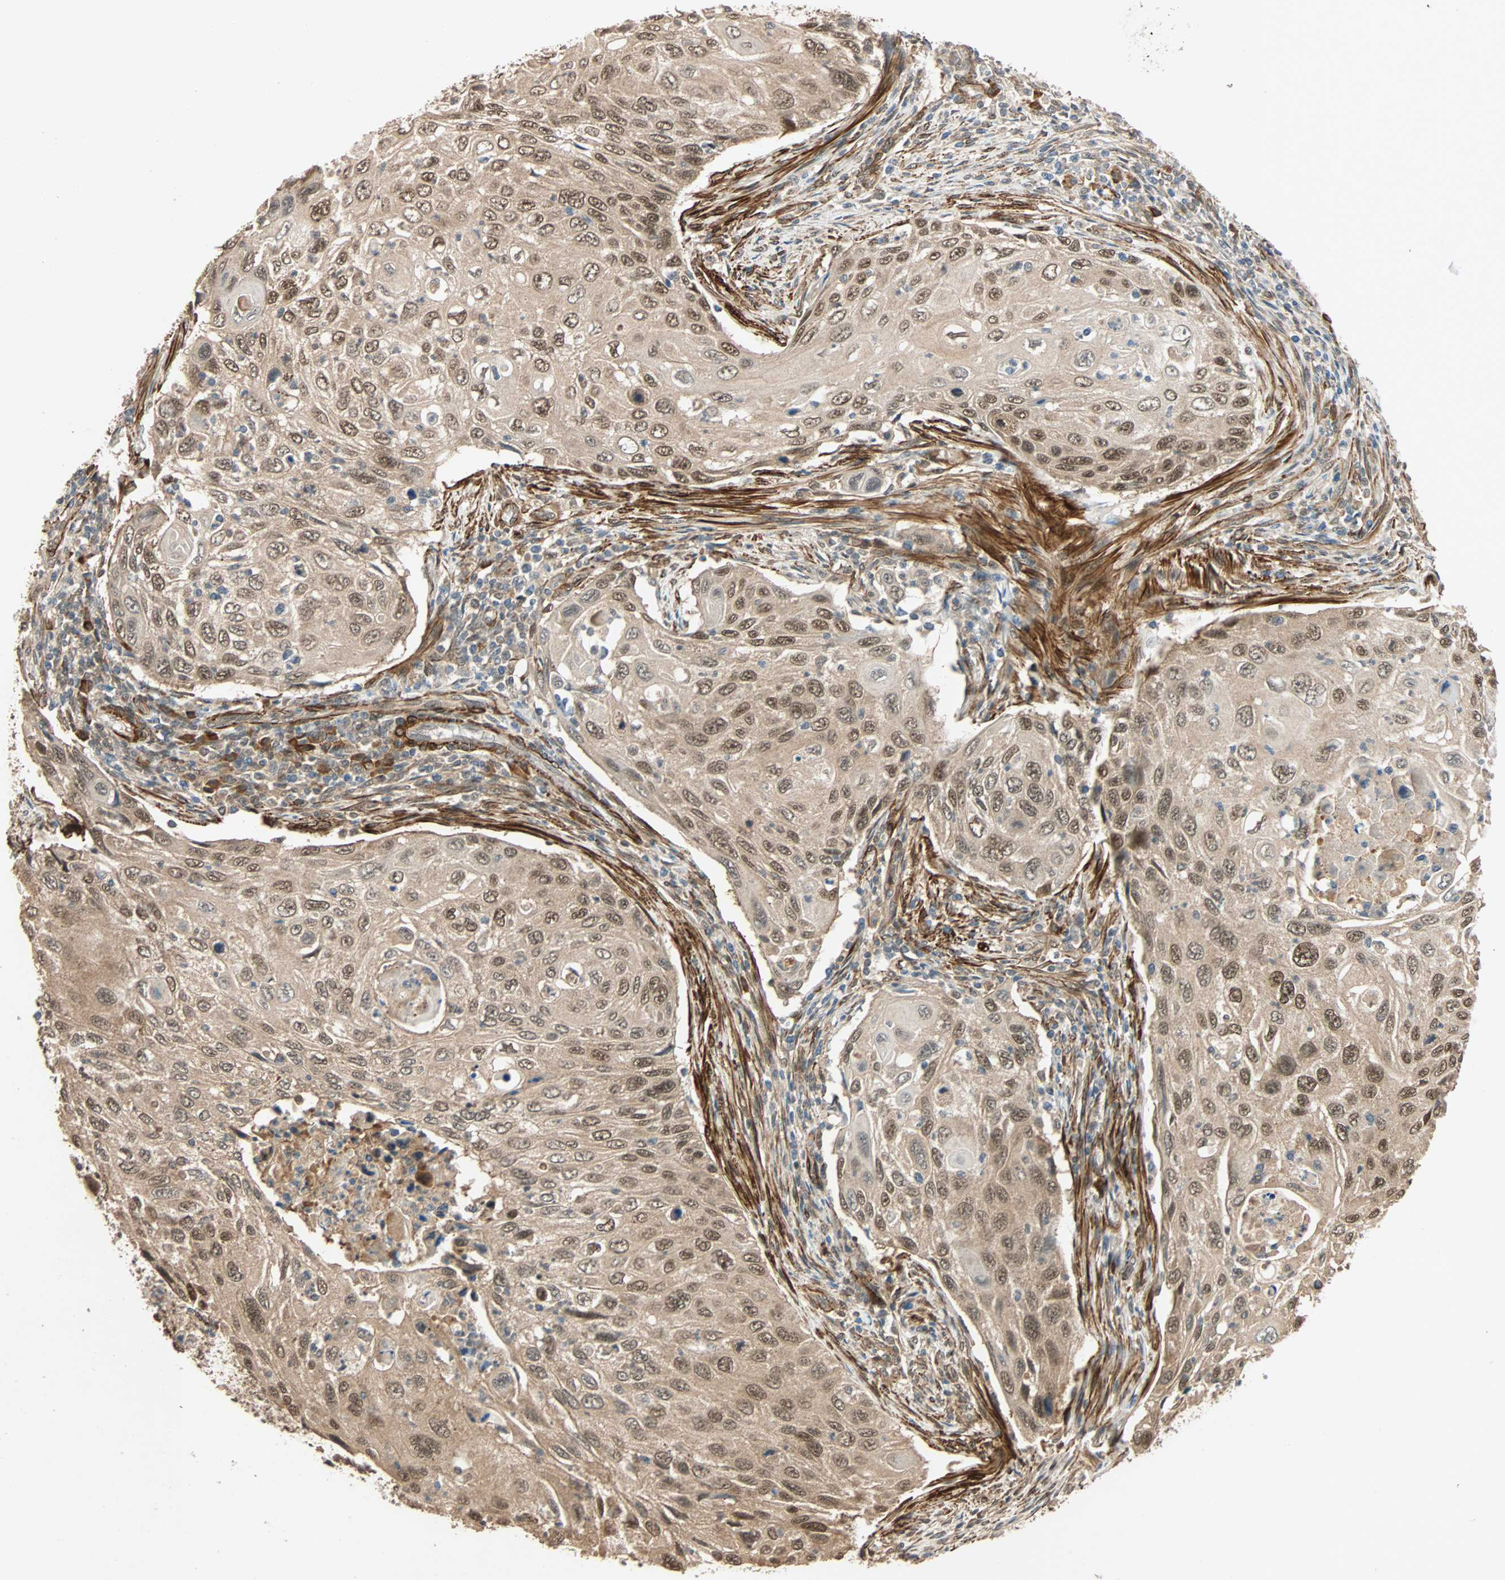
{"staining": {"intensity": "moderate", "quantity": ">75%", "location": "cytoplasmic/membranous,nuclear"}, "tissue": "cervical cancer", "cell_type": "Tumor cells", "image_type": "cancer", "snomed": [{"axis": "morphology", "description": "Squamous cell carcinoma, NOS"}, {"axis": "topography", "description": "Cervix"}], "caption": "Brown immunohistochemical staining in human cervical cancer reveals moderate cytoplasmic/membranous and nuclear expression in approximately >75% of tumor cells.", "gene": "QSER1", "patient": {"sex": "female", "age": 70}}